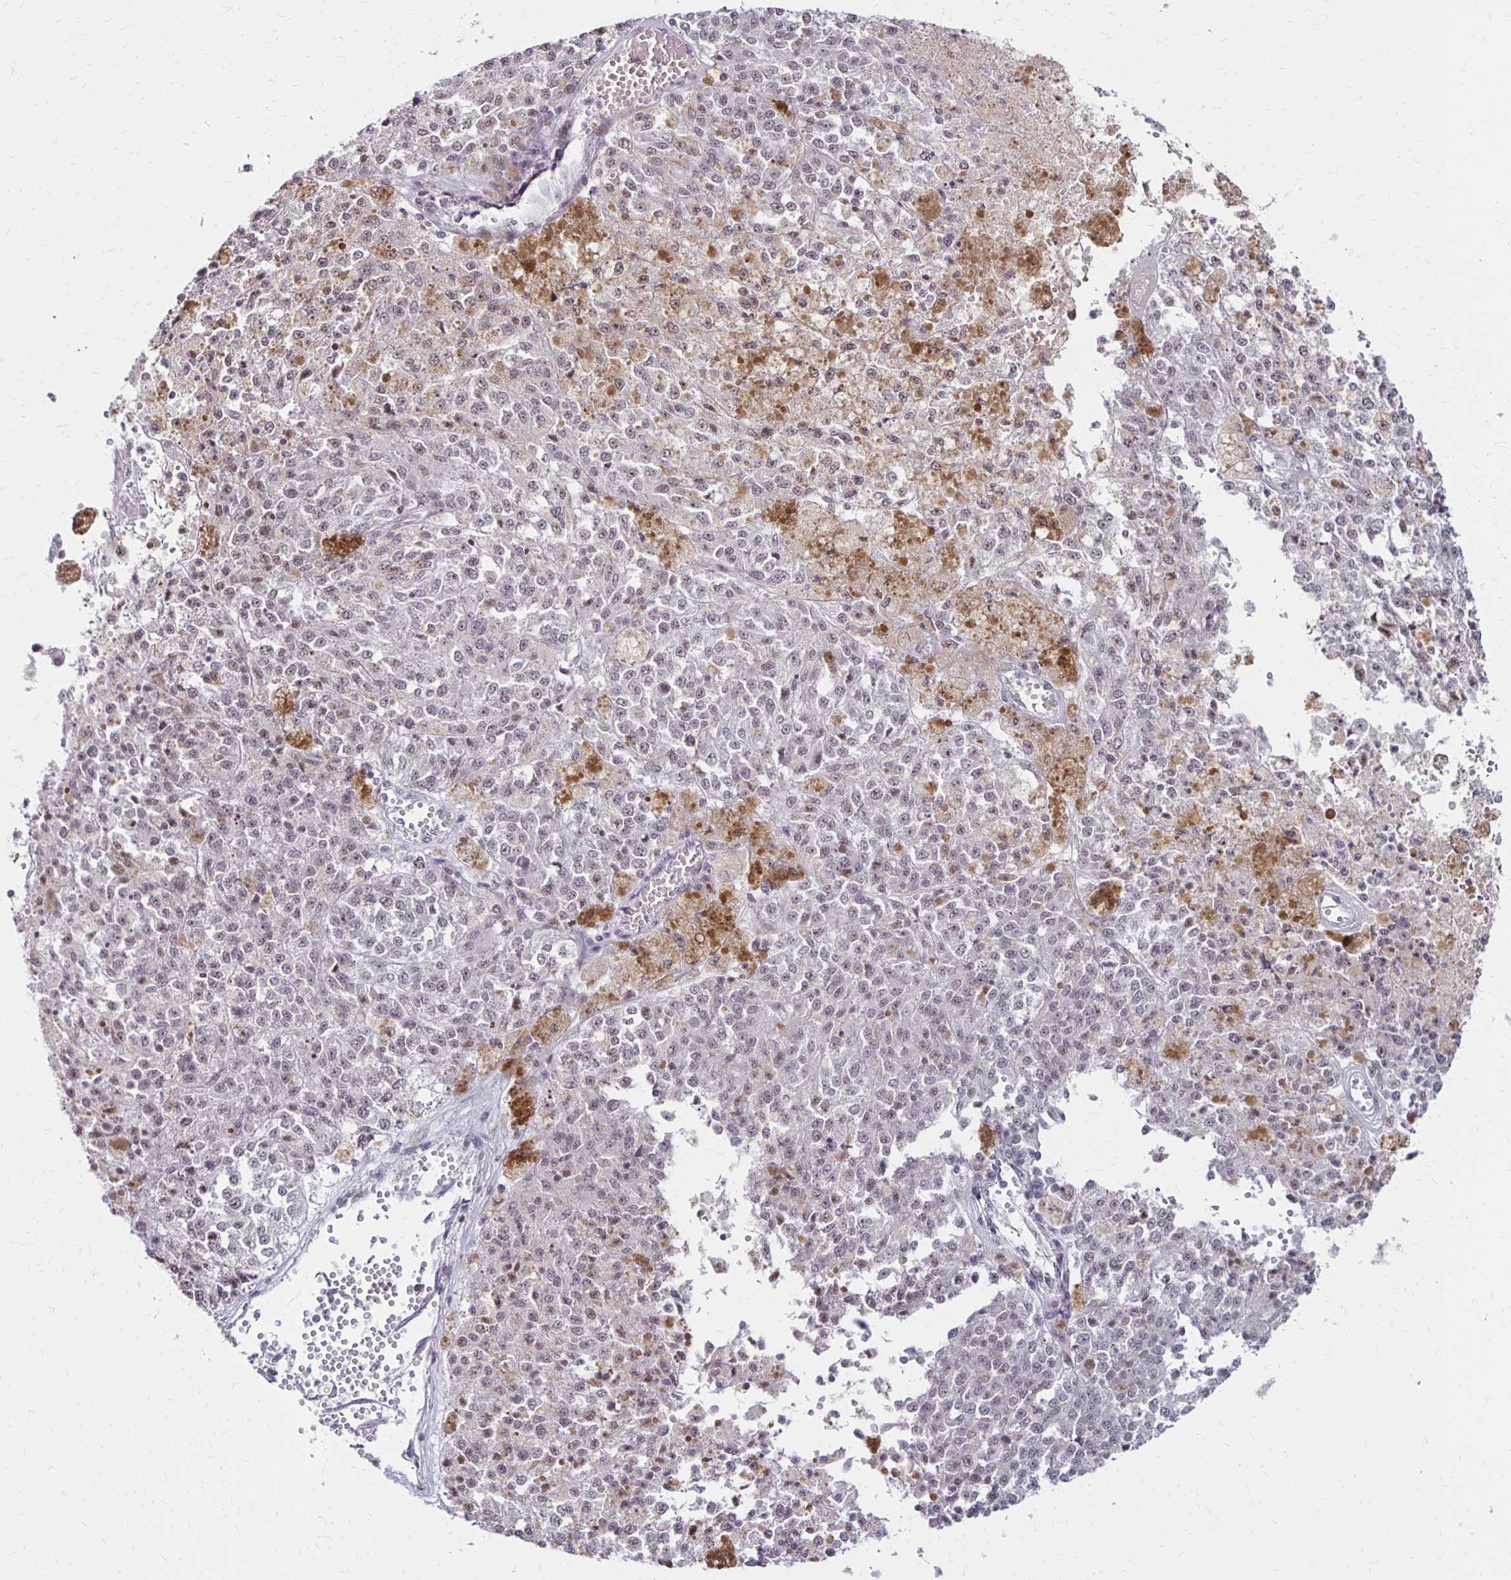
{"staining": {"intensity": "negative", "quantity": "none", "location": "none"}, "tissue": "melanoma", "cell_type": "Tumor cells", "image_type": "cancer", "snomed": [{"axis": "morphology", "description": "Malignant melanoma, Metastatic site"}, {"axis": "topography", "description": "Lymph node"}], "caption": "Immunohistochemistry (IHC) micrograph of melanoma stained for a protein (brown), which exhibits no expression in tumor cells.", "gene": "DAGLA", "patient": {"sex": "female", "age": 64}}